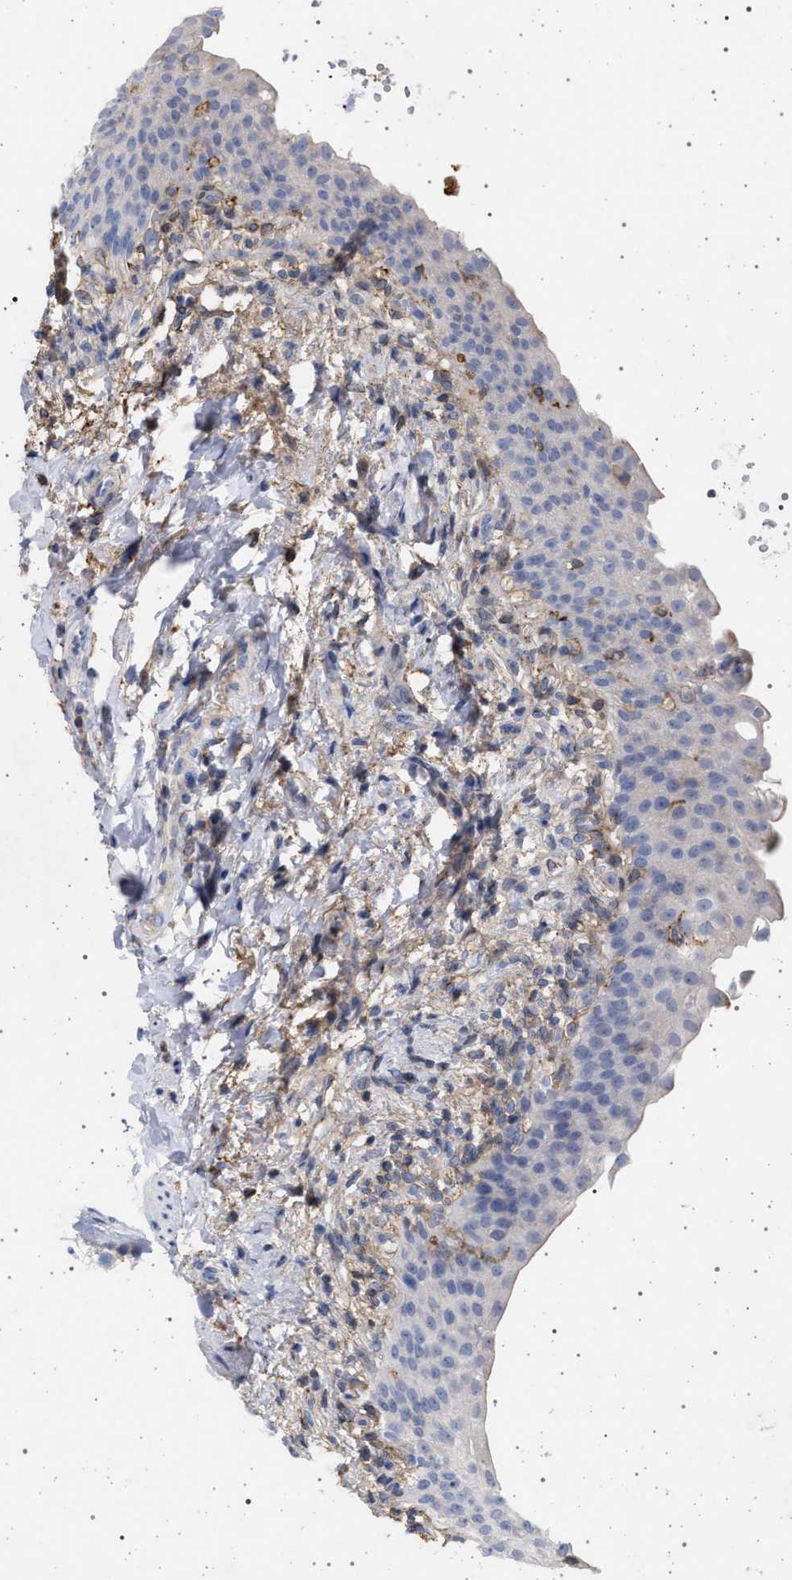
{"staining": {"intensity": "negative", "quantity": "none", "location": "none"}, "tissue": "urinary bladder", "cell_type": "Urothelial cells", "image_type": "normal", "snomed": [{"axis": "morphology", "description": "Normal tissue, NOS"}, {"axis": "topography", "description": "Urinary bladder"}], "caption": "Urothelial cells show no significant positivity in benign urinary bladder.", "gene": "PLG", "patient": {"sex": "female", "age": 60}}